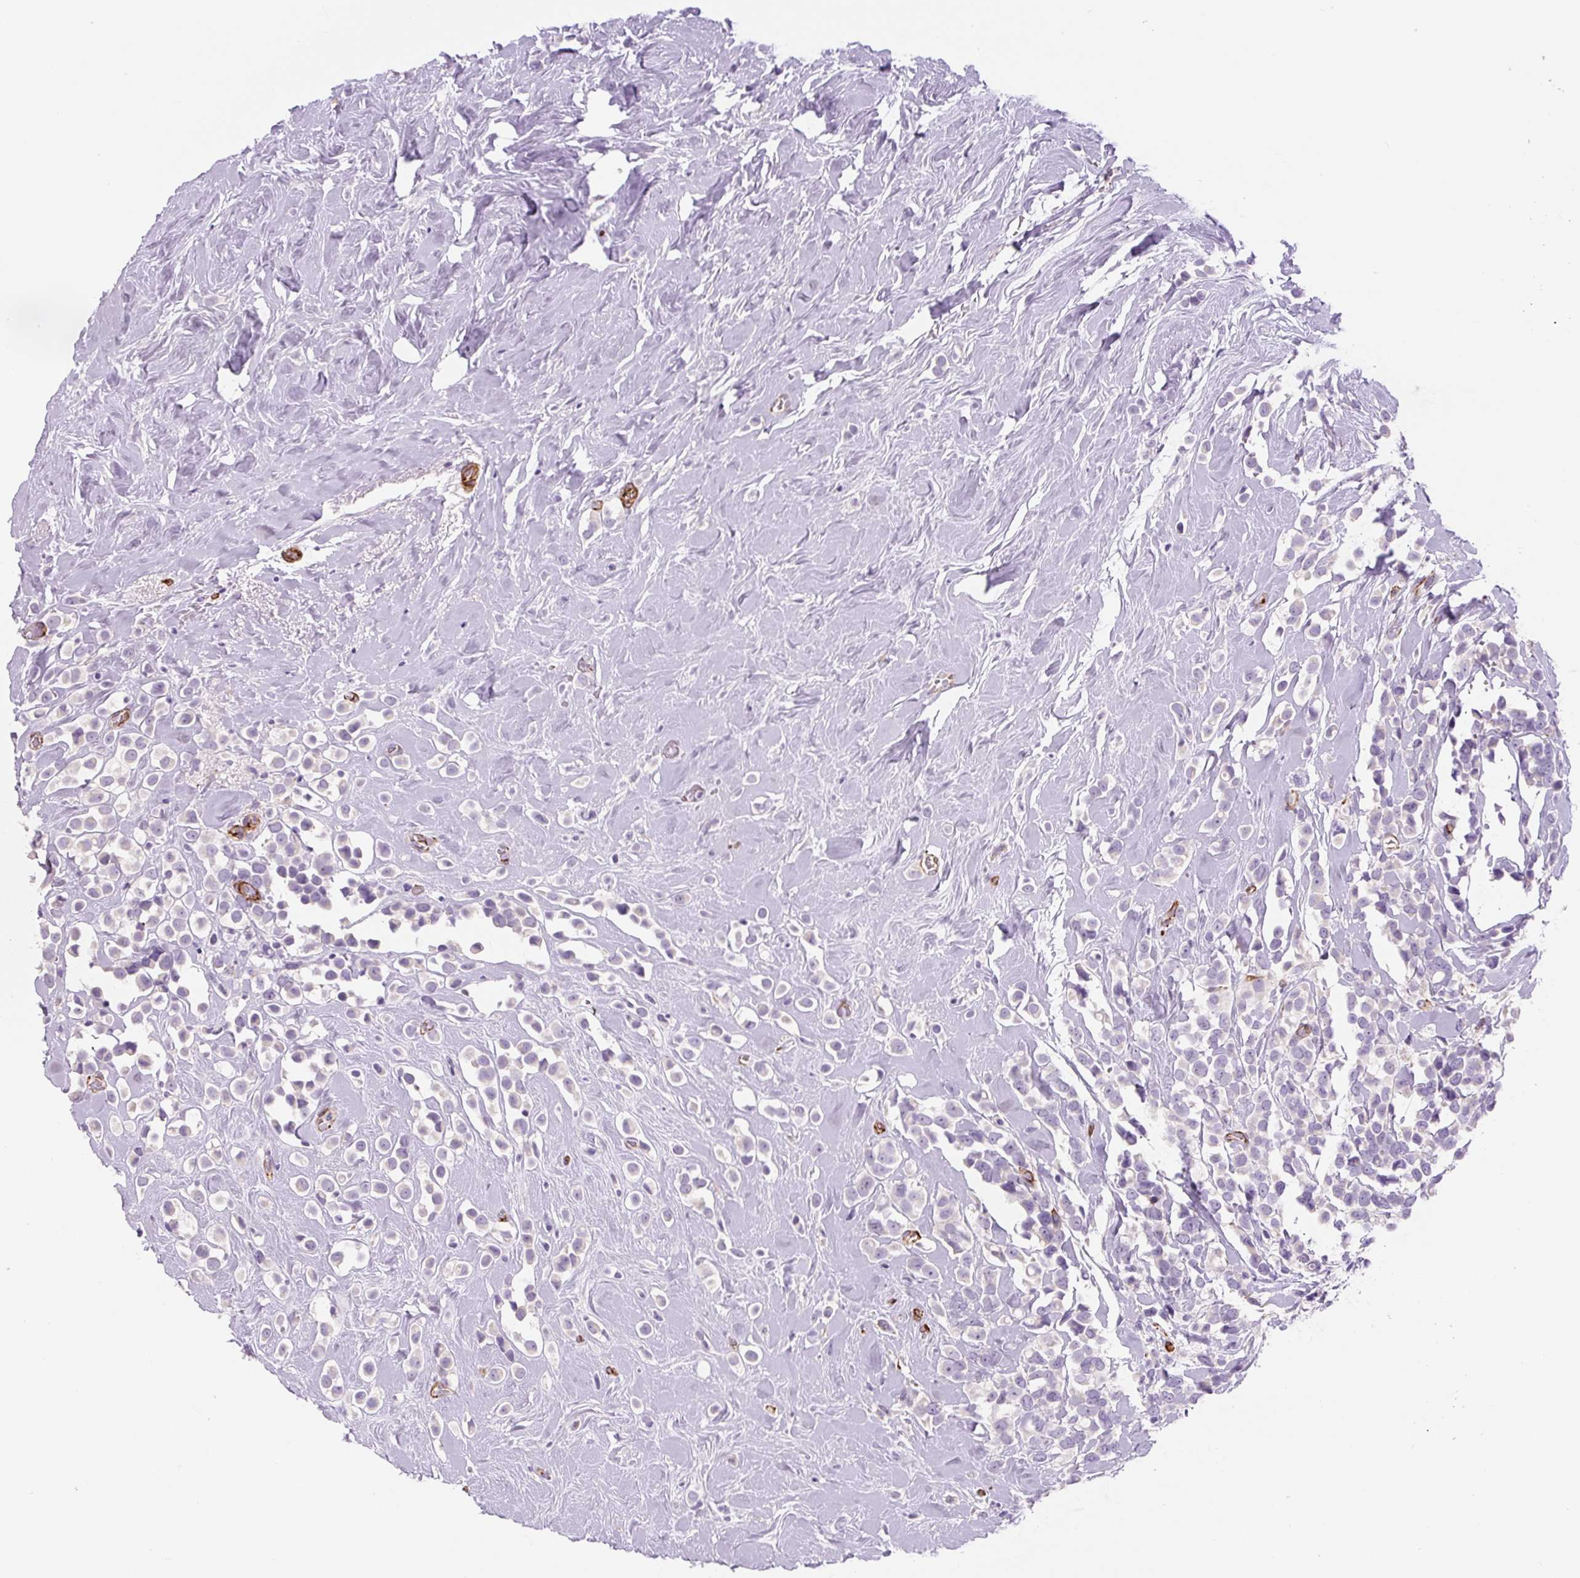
{"staining": {"intensity": "negative", "quantity": "none", "location": "none"}, "tissue": "breast cancer", "cell_type": "Tumor cells", "image_type": "cancer", "snomed": [{"axis": "morphology", "description": "Duct carcinoma"}, {"axis": "topography", "description": "Breast"}], "caption": "A photomicrograph of human breast cancer (intraductal carcinoma) is negative for staining in tumor cells.", "gene": "NES", "patient": {"sex": "female", "age": 80}}